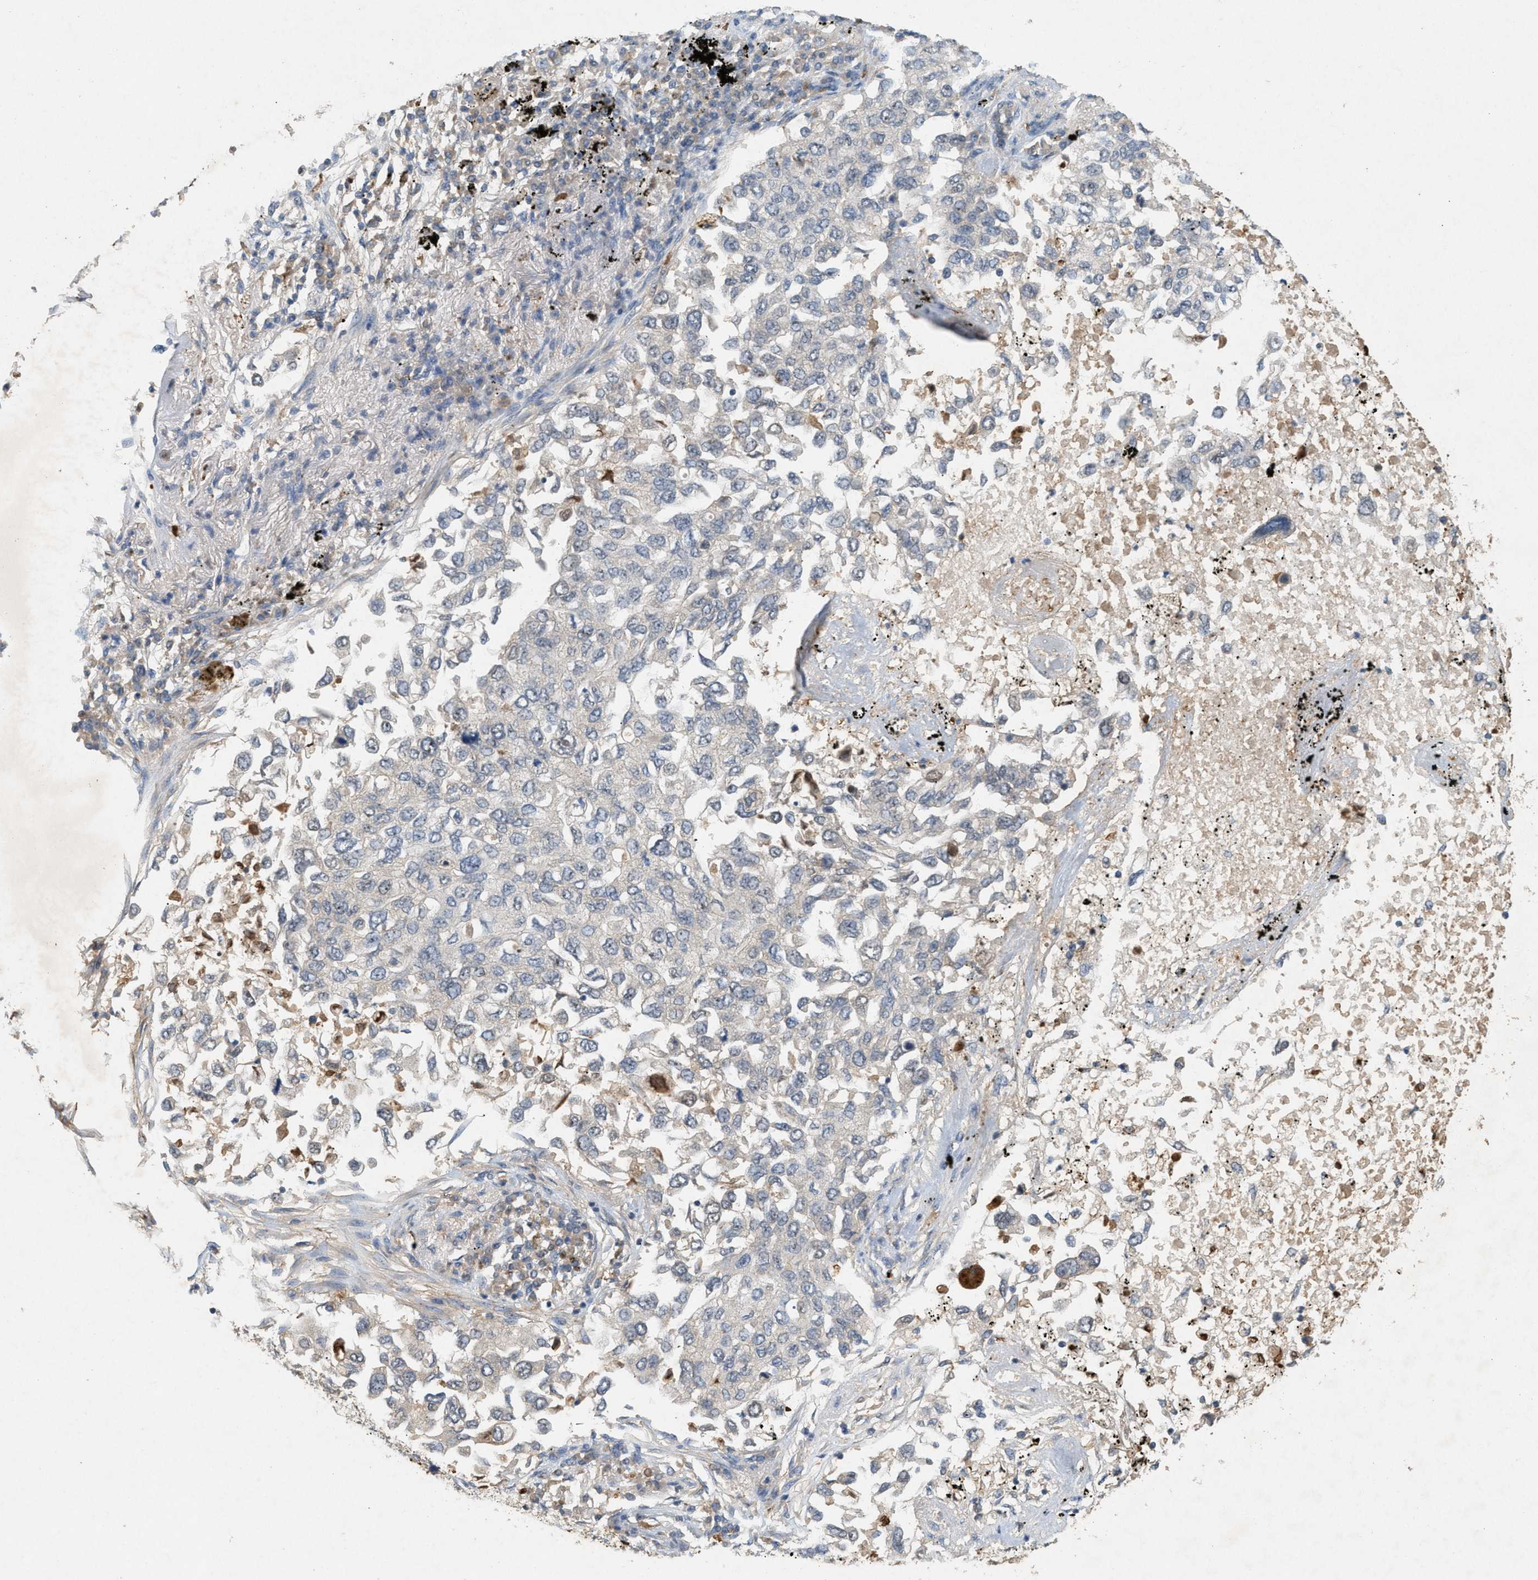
{"staining": {"intensity": "negative", "quantity": "none", "location": "none"}, "tissue": "lung cancer", "cell_type": "Tumor cells", "image_type": "cancer", "snomed": [{"axis": "morphology", "description": "Inflammation, NOS"}, {"axis": "morphology", "description": "Adenocarcinoma, NOS"}, {"axis": "topography", "description": "Lung"}], "caption": "This histopathology image is of lung cancer stained with immunohistochemistry to label a protein in brown with the nuclei are counter-stained blue. There is no expression in tumor cells.", "gene": "DCAF7", "patient": {"sex": "male", "age": 63}}